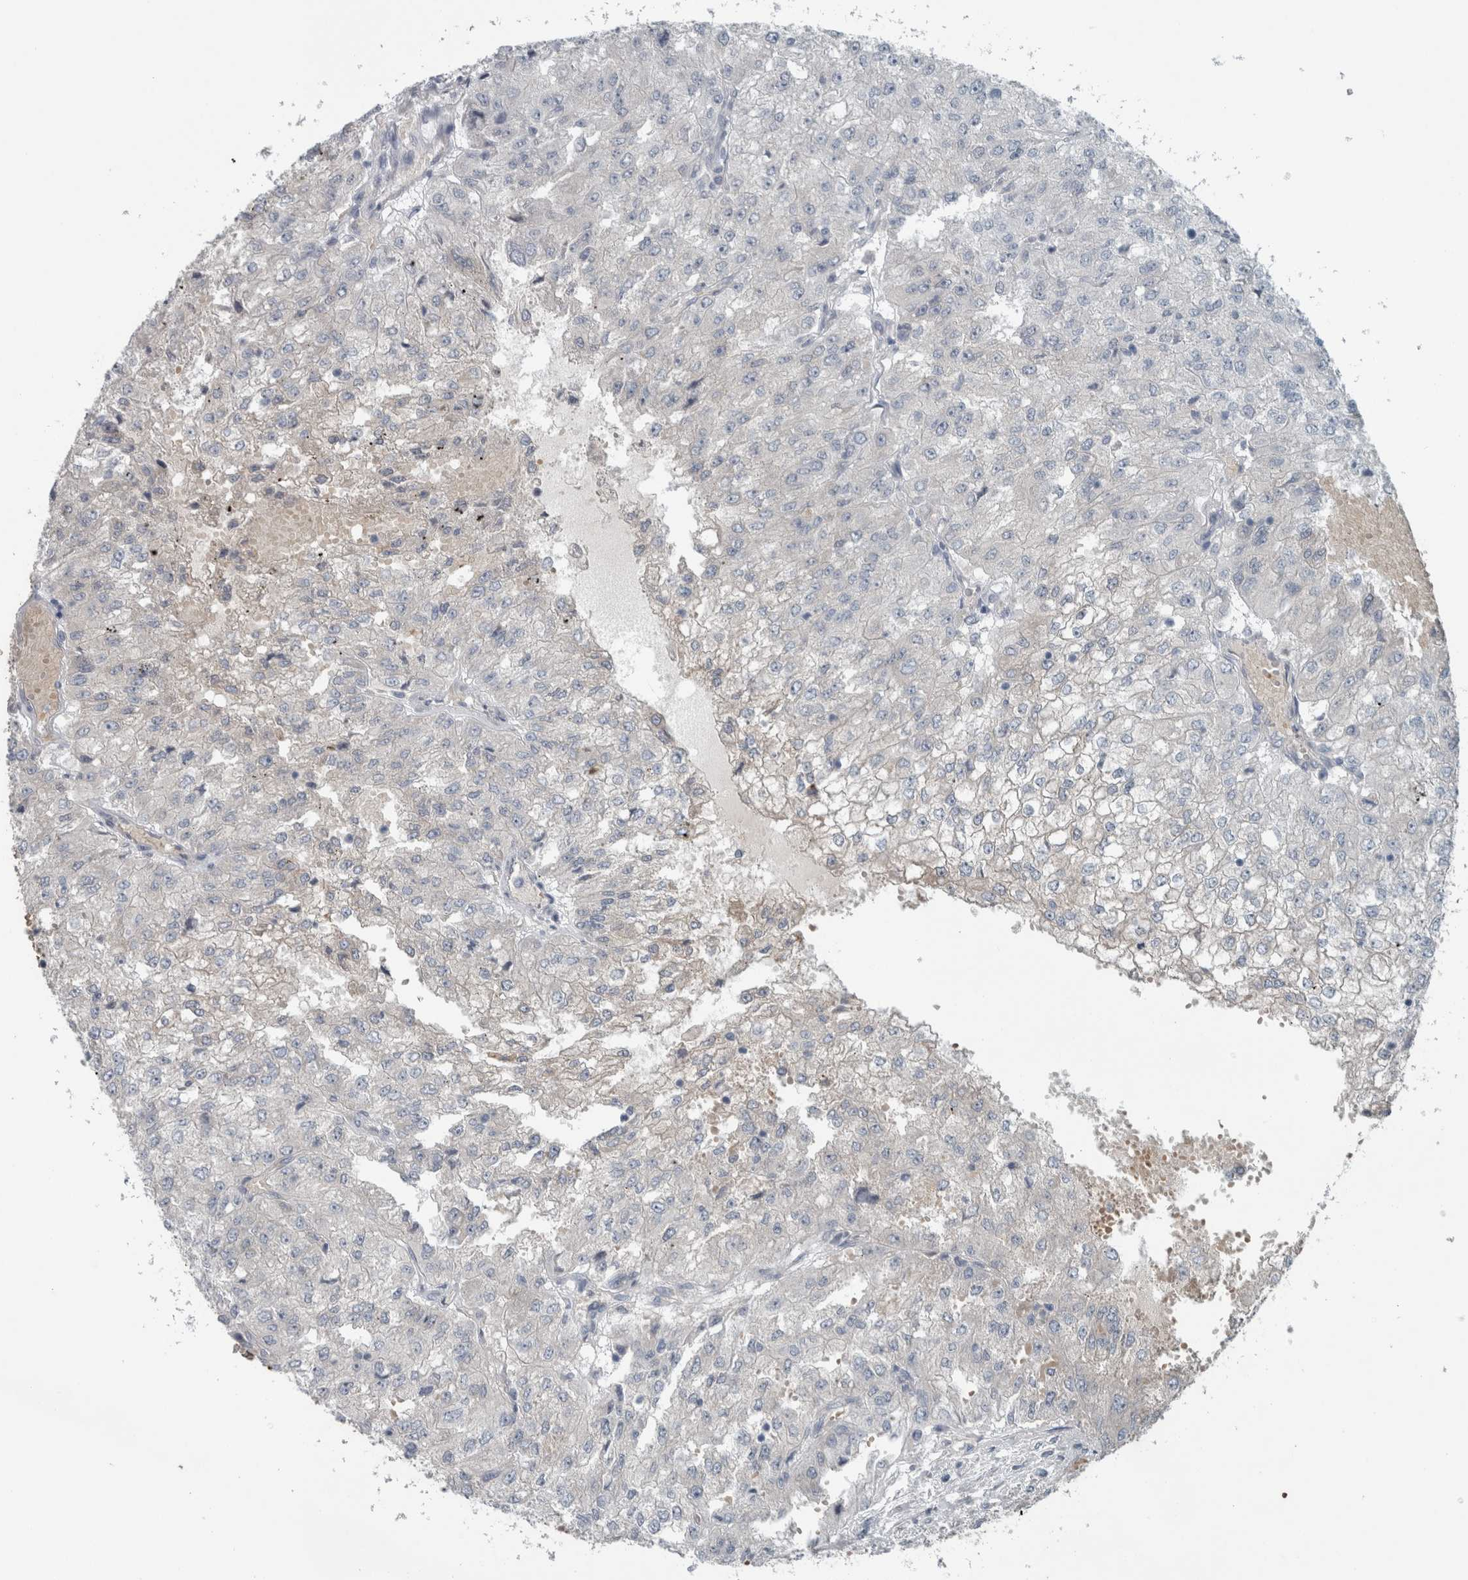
{"staining": {"intensity": "negative", "quantity": "none", "location": "none"}, "tissue": "renal cancer", "cell_type": "Tumor cells", "image_type": "cancer", "snomed": [{"axis": "morphology", "description": "Adenocarcinoma, NOS"}, {"axis": "topography", "description": "Kidney"}], "caption": "This is an immunohistochemistry image of renal adenocarcinoma. There is no positivity in tumor cells.", "gene": "SH3GL2", "patient": {"sex": "female", "age": 54}}